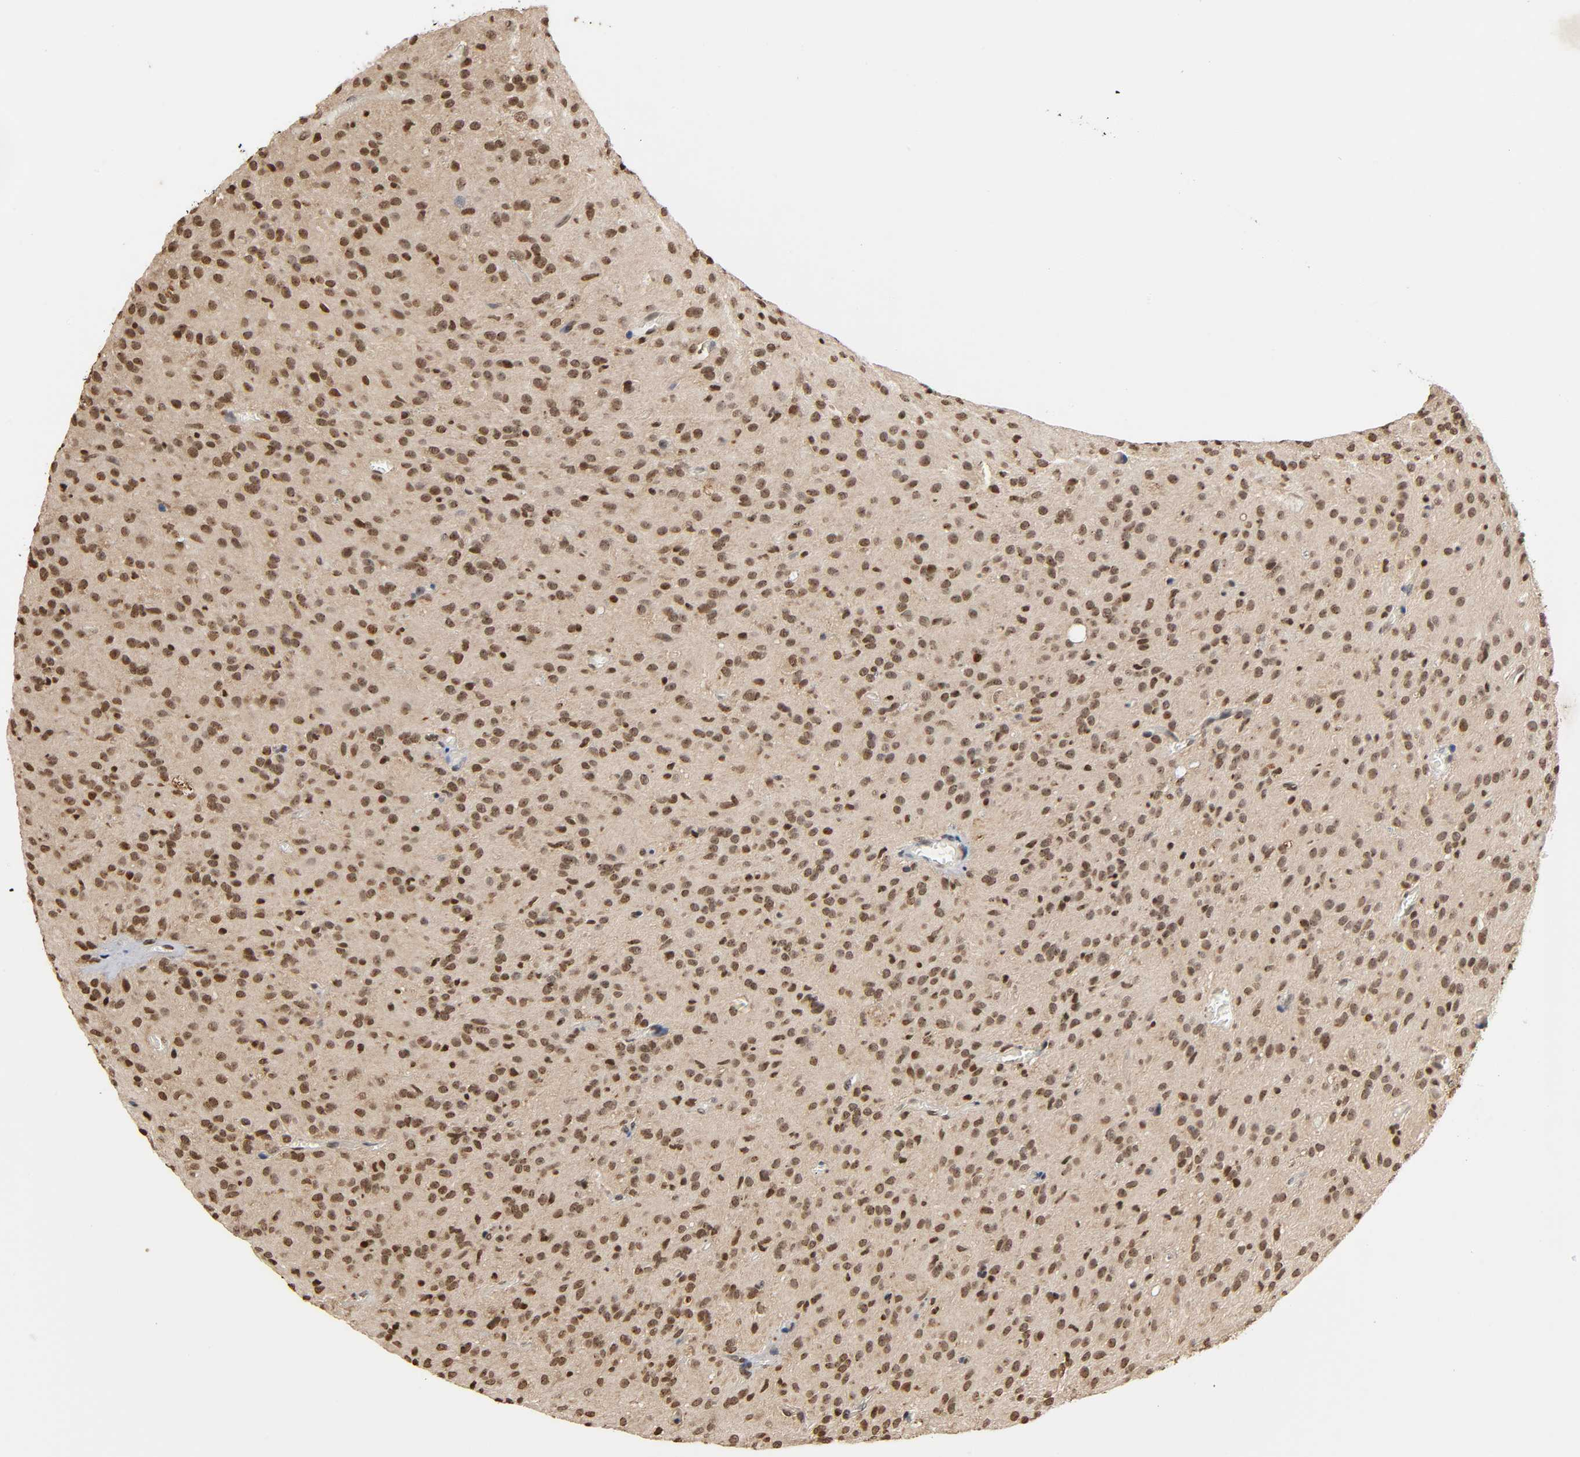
{"staining": {"intensity": "moderate", "quantity": ">75%", "location": "nuclear"}, "tissue": "glioma", "cell_type": "Tumor cells", "image_type": "cancer", "snomed": [{"axis": "morphology", "description": "Glioma, malignant, High grade"}, {"axis": "topography", "description": "Brain"}], "caption": "Protein positivity by immunohistochemistry shows moderate nuclear expression in approximately >75% of tumor cells in malignant glioma (high-grade).", "gene": "UBC", "patient": {"sex": "female", "age": 59}}